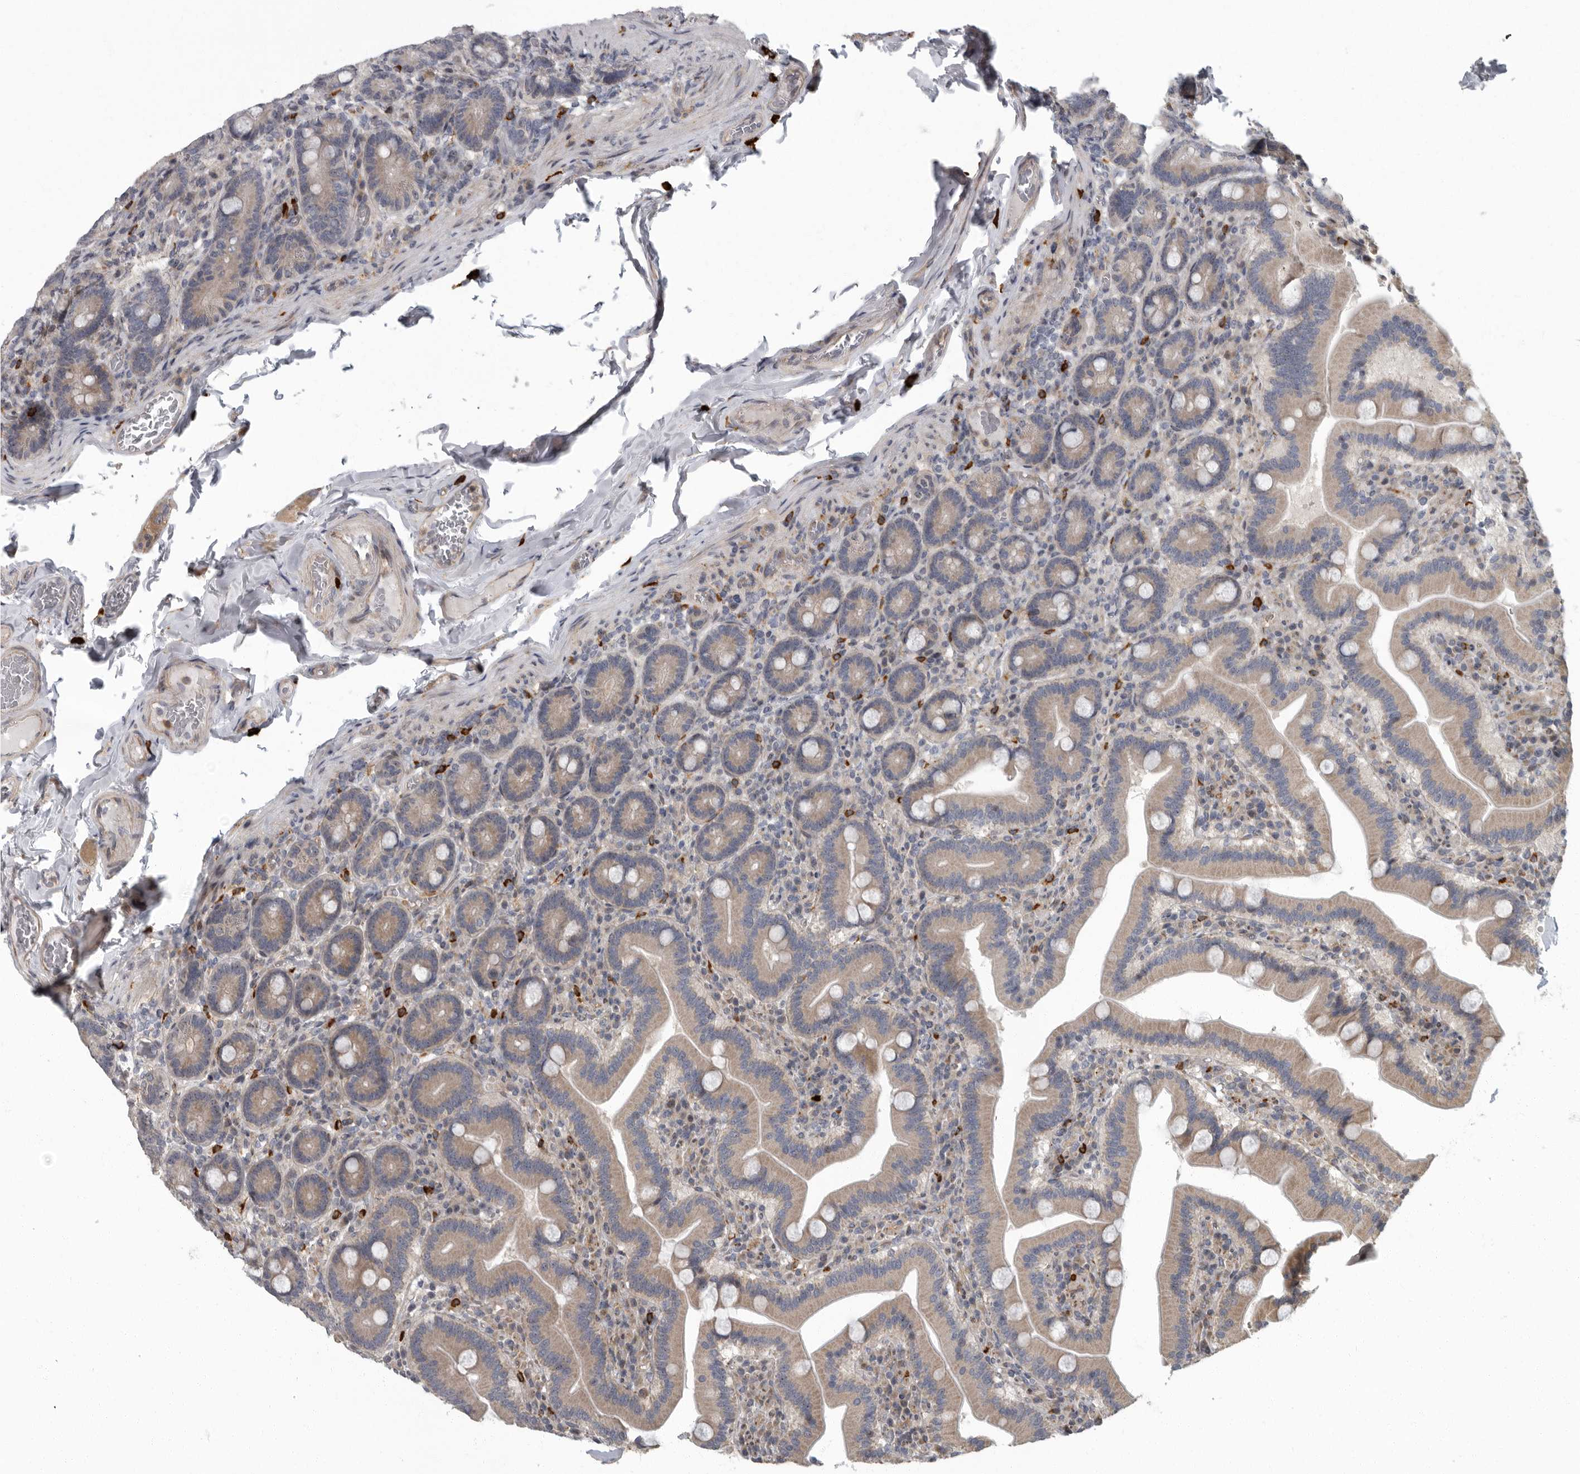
{"staining": {"intensity": "moderate", "quantity": ">75%", "location": "cytoplasmic/membranous"}, "tissue": "duodenum", "cell_type": "Glandular cells", "image_type": "normal", "snomed": [{"axis": "morphology", "description": "Normal tissue, NOS"}, {"axis": "topography", "description": "Duodenum"}], "caption": "The micrograph reveals immunohistochemical staining of benign duodenum. There is moderate cytoplasmic/membranous positivity is identified in approximately >75% of glandular cells.", "gene": "PDCD11", "patient": {"sex": "female", "age": 62}}